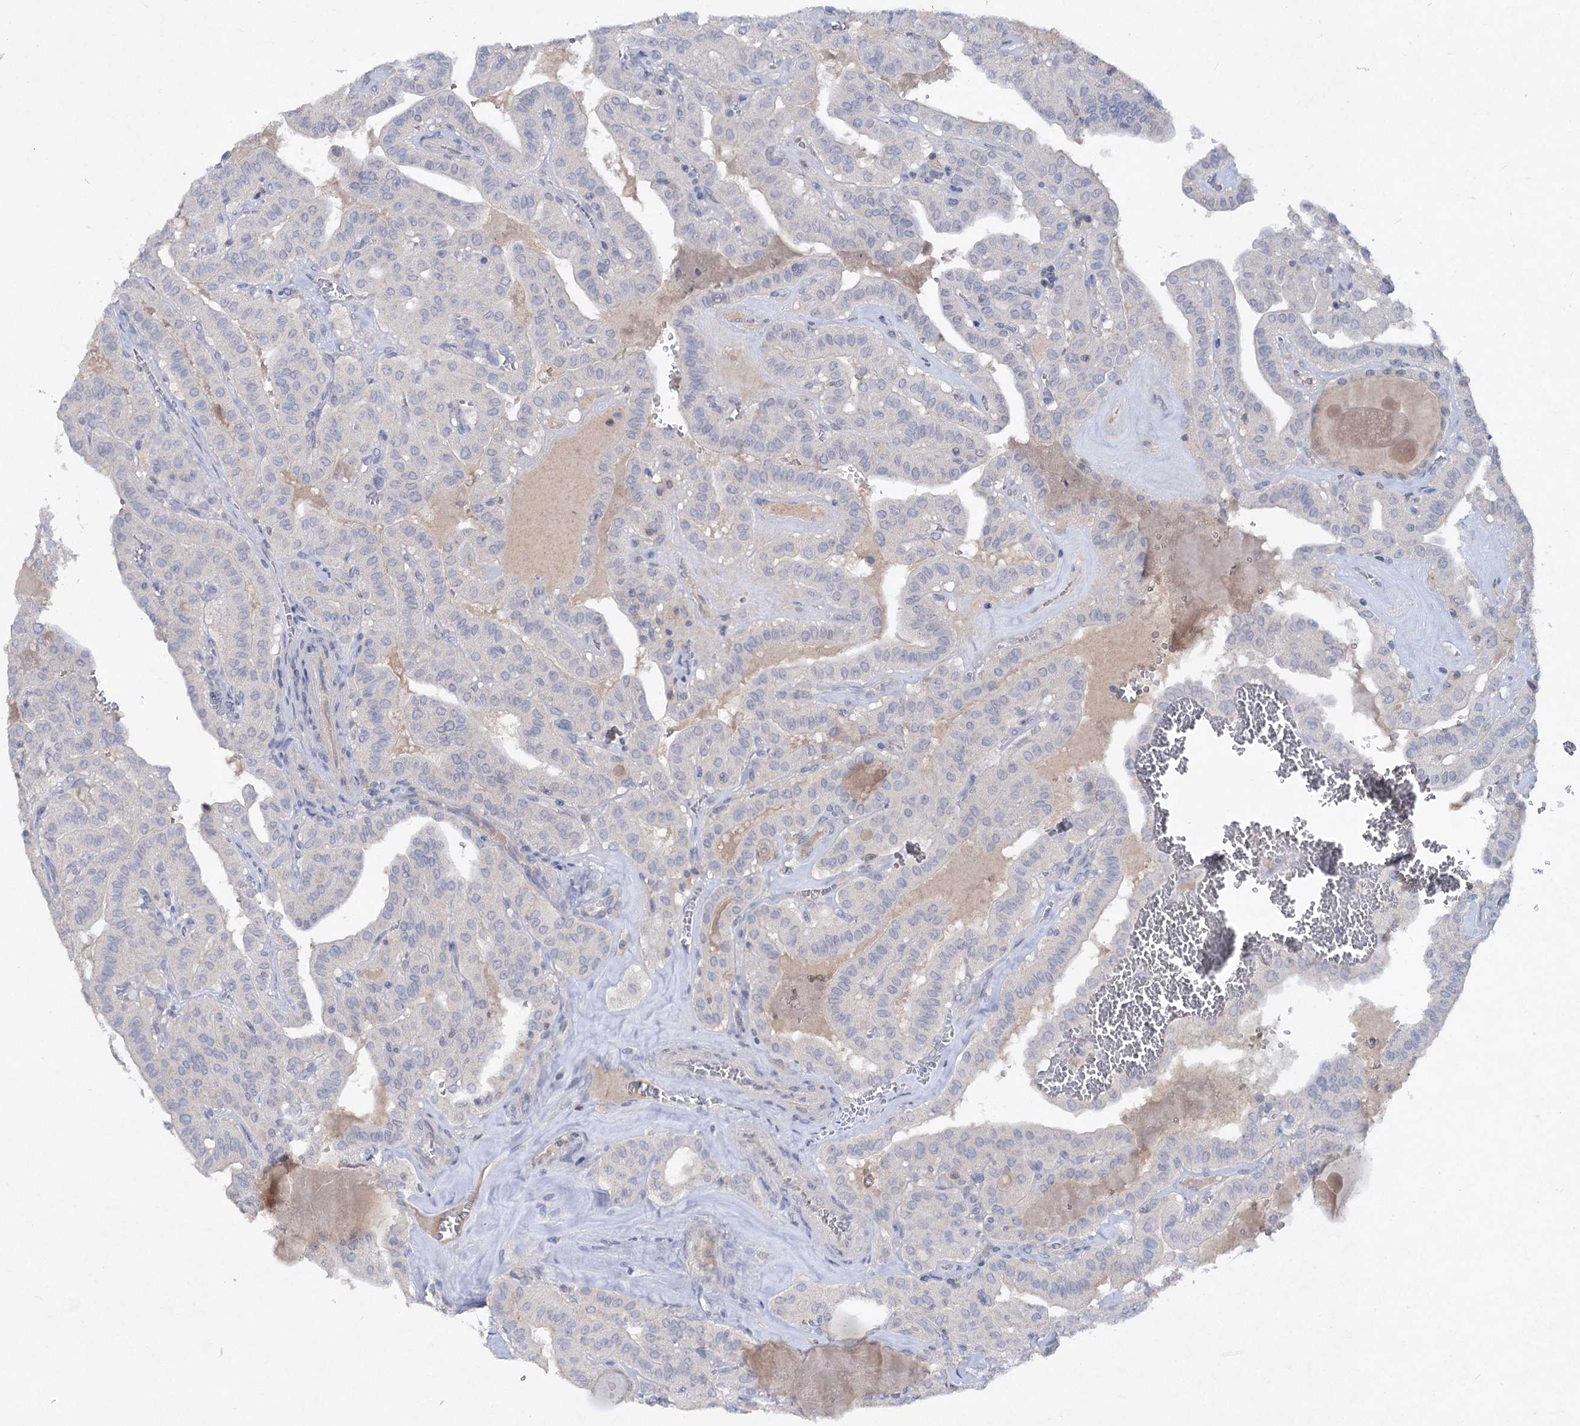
{"staining": {"intensity": "negative", "quantity": "none", "location": "none"}, "tissue": "thyroid cancer", "cell_type": "Tumor cells", "image_type": "cancer", "snomed": [{"axis": "morphology", "description": "Papillary adenocarcinoma, NOS"}, {"axis": "topography", "description": "Thyroid gland"}], "caption": "A micrograph of thyroid cancer (papillary adenocarcinoma) stained for a protein reveals no brown staining in tumor cells. (Brightfield microscopy of DAB immunohistochemistry (IHC) at high magnification).", "gene": "ATP4A", "patient": {"sex": "male", "age": 52}}